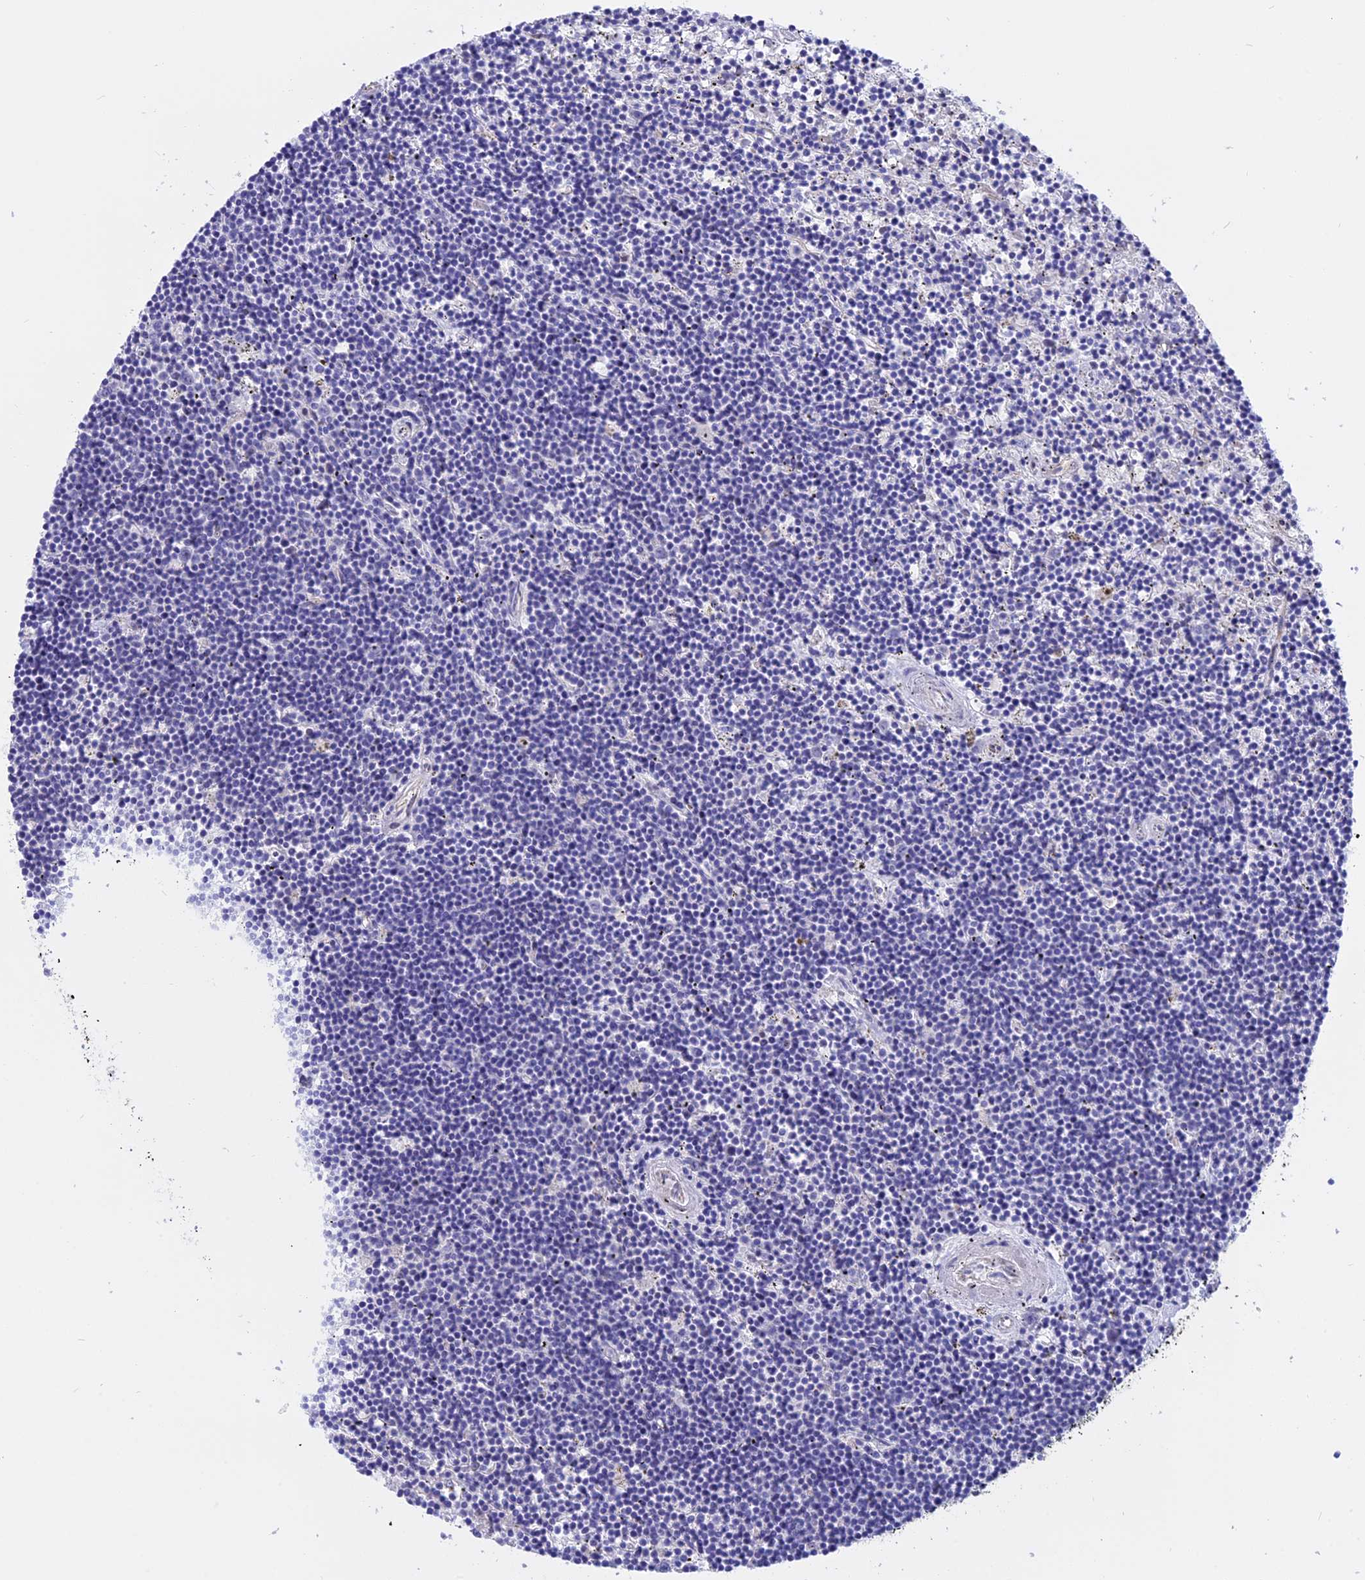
{"staining": {"intensity": "negative", "quantity": "none", "location": "none"}, "tissue": "lymphoma", "cell_type": "Tumor cells", "image_type": "cancer", "snomed": [{"axis": "morphology", "description": "Malignant lymphoma, non-Hodgkin's type, Low grade"}, {"axis": "topography", "description": "Spleen"}], "caption": "The IHC photomicrograph has no significant positivity in tumor cells of low-grade malignant lymphoma, non-Hodgkin's type tissue.", "gene": "TMEM138", "patient": {"sex": "male", "age": 76}}